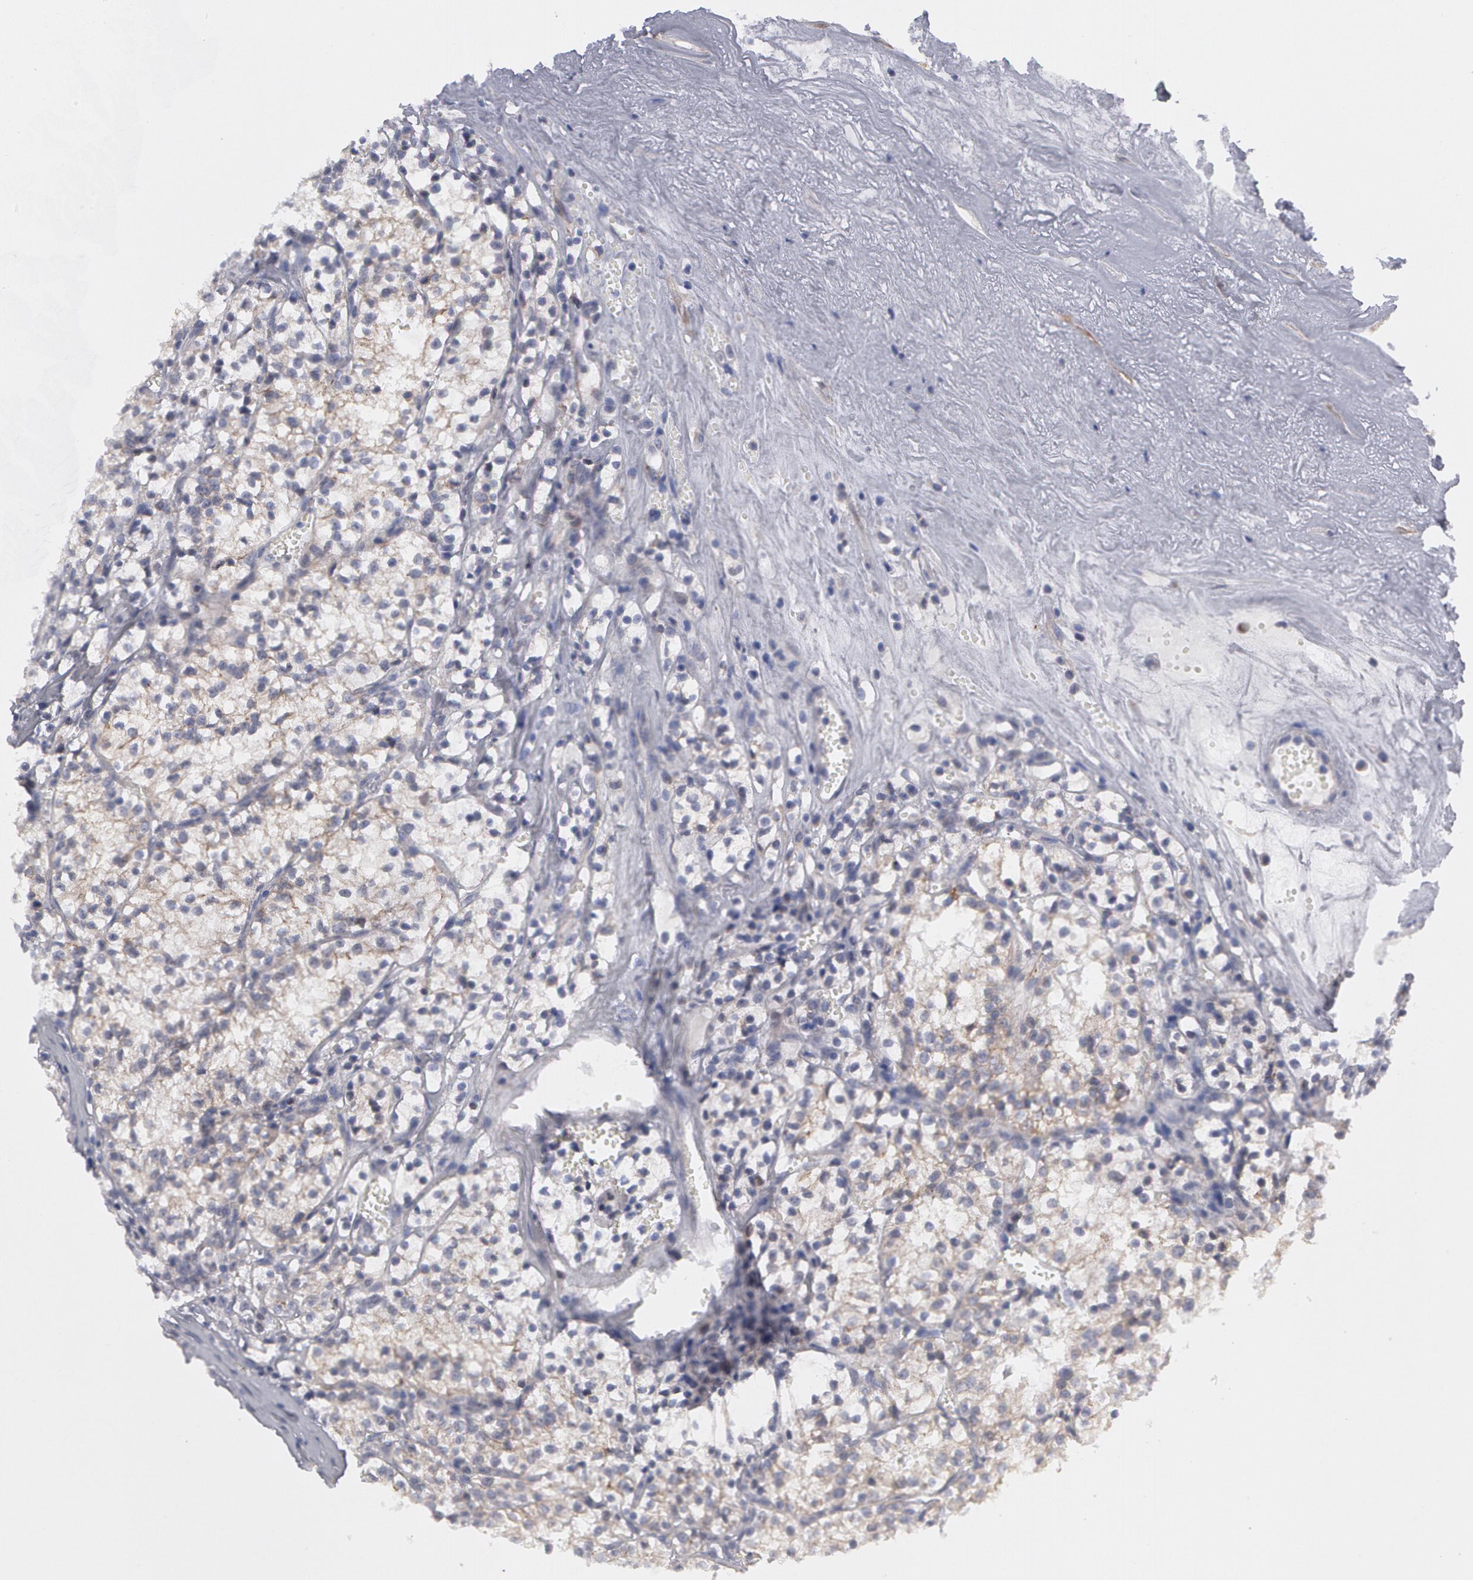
{"staining": {"intensity": "weak", "quantity": "<25%", "location": "cytoplasmic/membranous"}, "tissue": "renal cancer", "cell_type": "Tumor cells", "image_type": "cancer", "snomed": [{"axis": "morphology", "description": "Adenocarcinoma, NOS"}, {"axis": "topography", "description": "Kidney"}], "caption": "This is an IHC photomicrograph of human adenocarcinoma (renal). There is no positivity in tumor cells.", "gene": "ERBB2", "patient": {"sex": "male", "age": 61}}